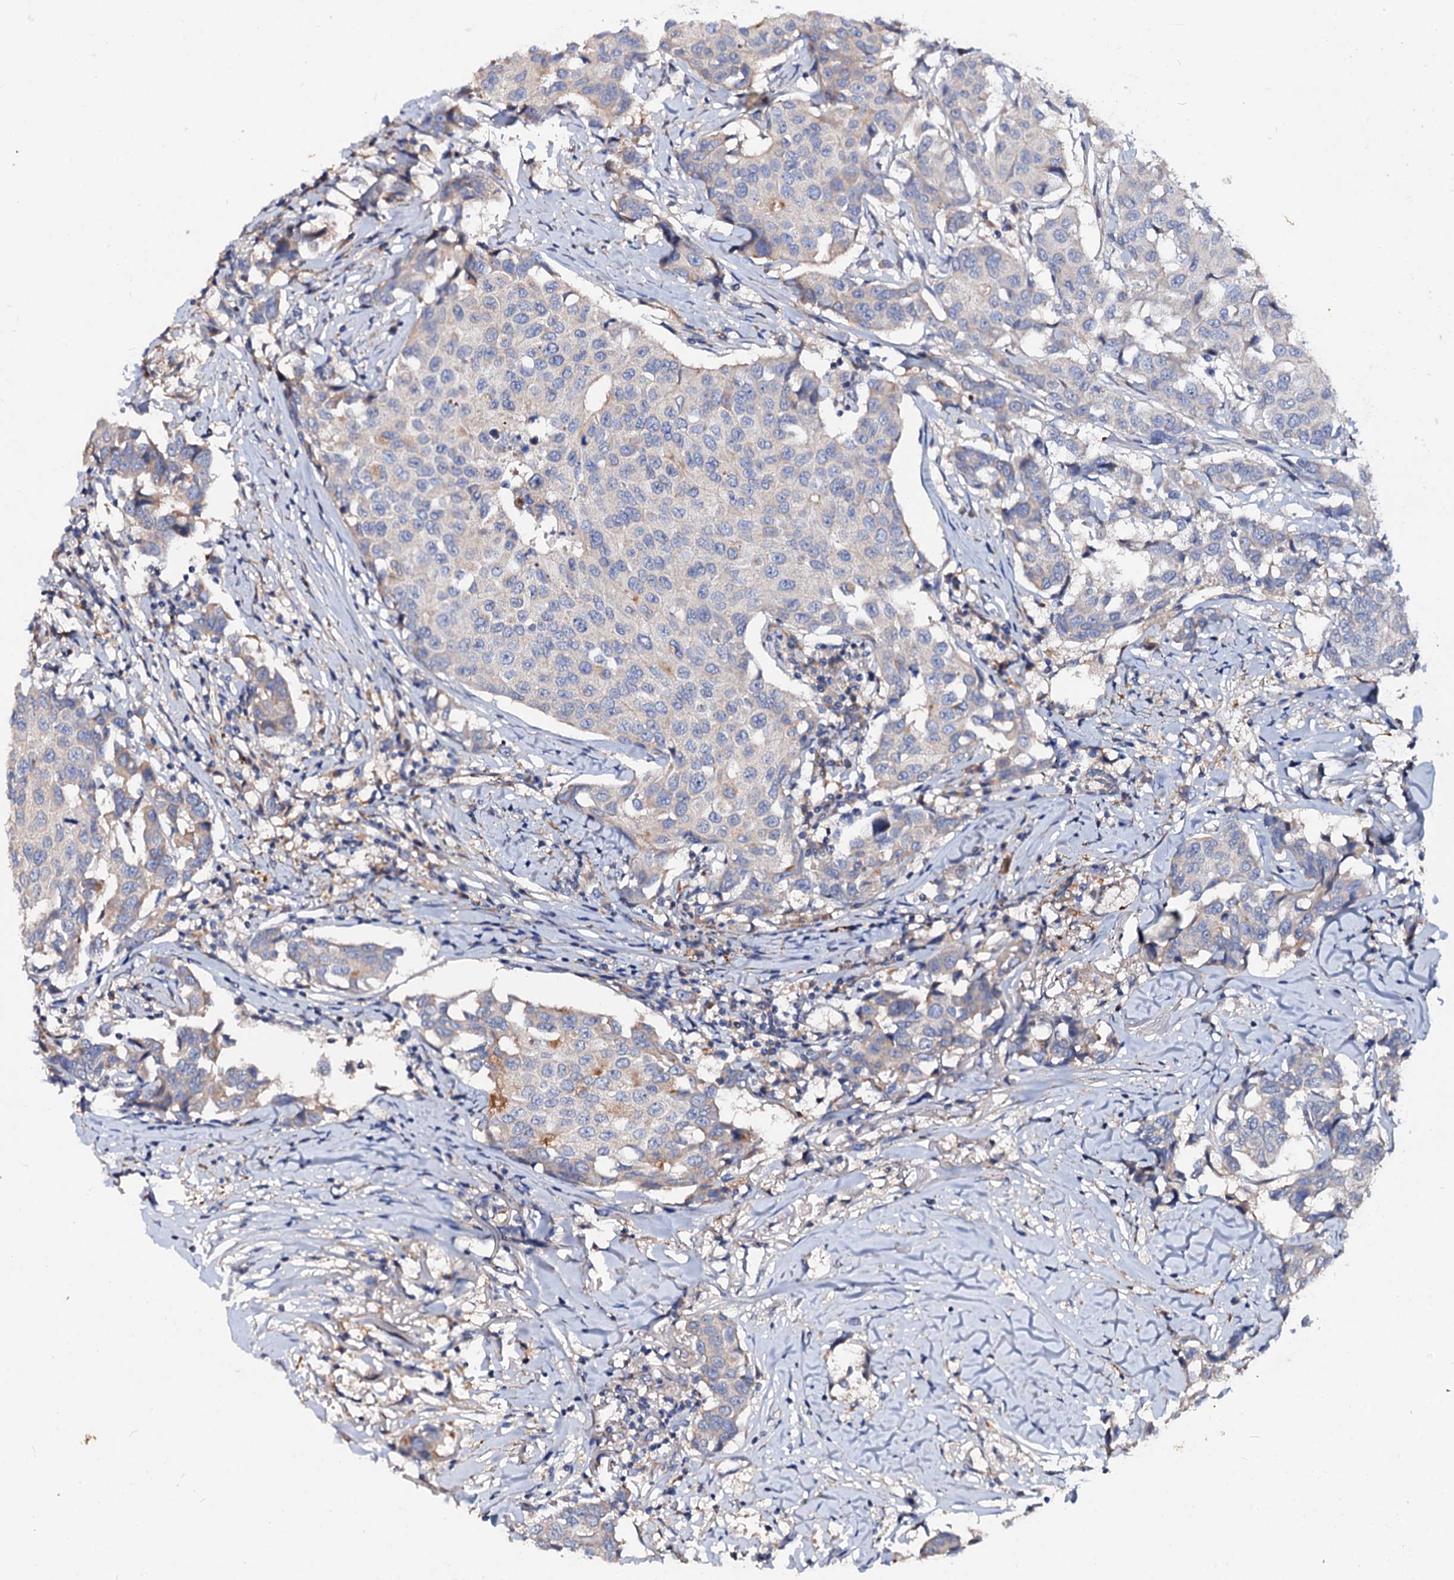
{"staining": {"intensity": "negative", "quantity": "none", "location": "none"}, "tissue": "breast cancer", "cell_type": "Tumor cells", "image_type": "cancer", "snomed": [{"axis": "morphology", "description": "Duct carcinoma"}, {"axis": "topography", "description": "Breast"}], "caption": "Immunohistochemistry (IHC) photomicrograph of neoplastic tissue: human breast cancer (infiltrating ductal carcinoma) stained with DAB (3,3'-diaminobenzidine) displays no significant protein positivity in tumor cells.", "gene": "FIBIN", "patient": {"sex": "female", "age": 80}}